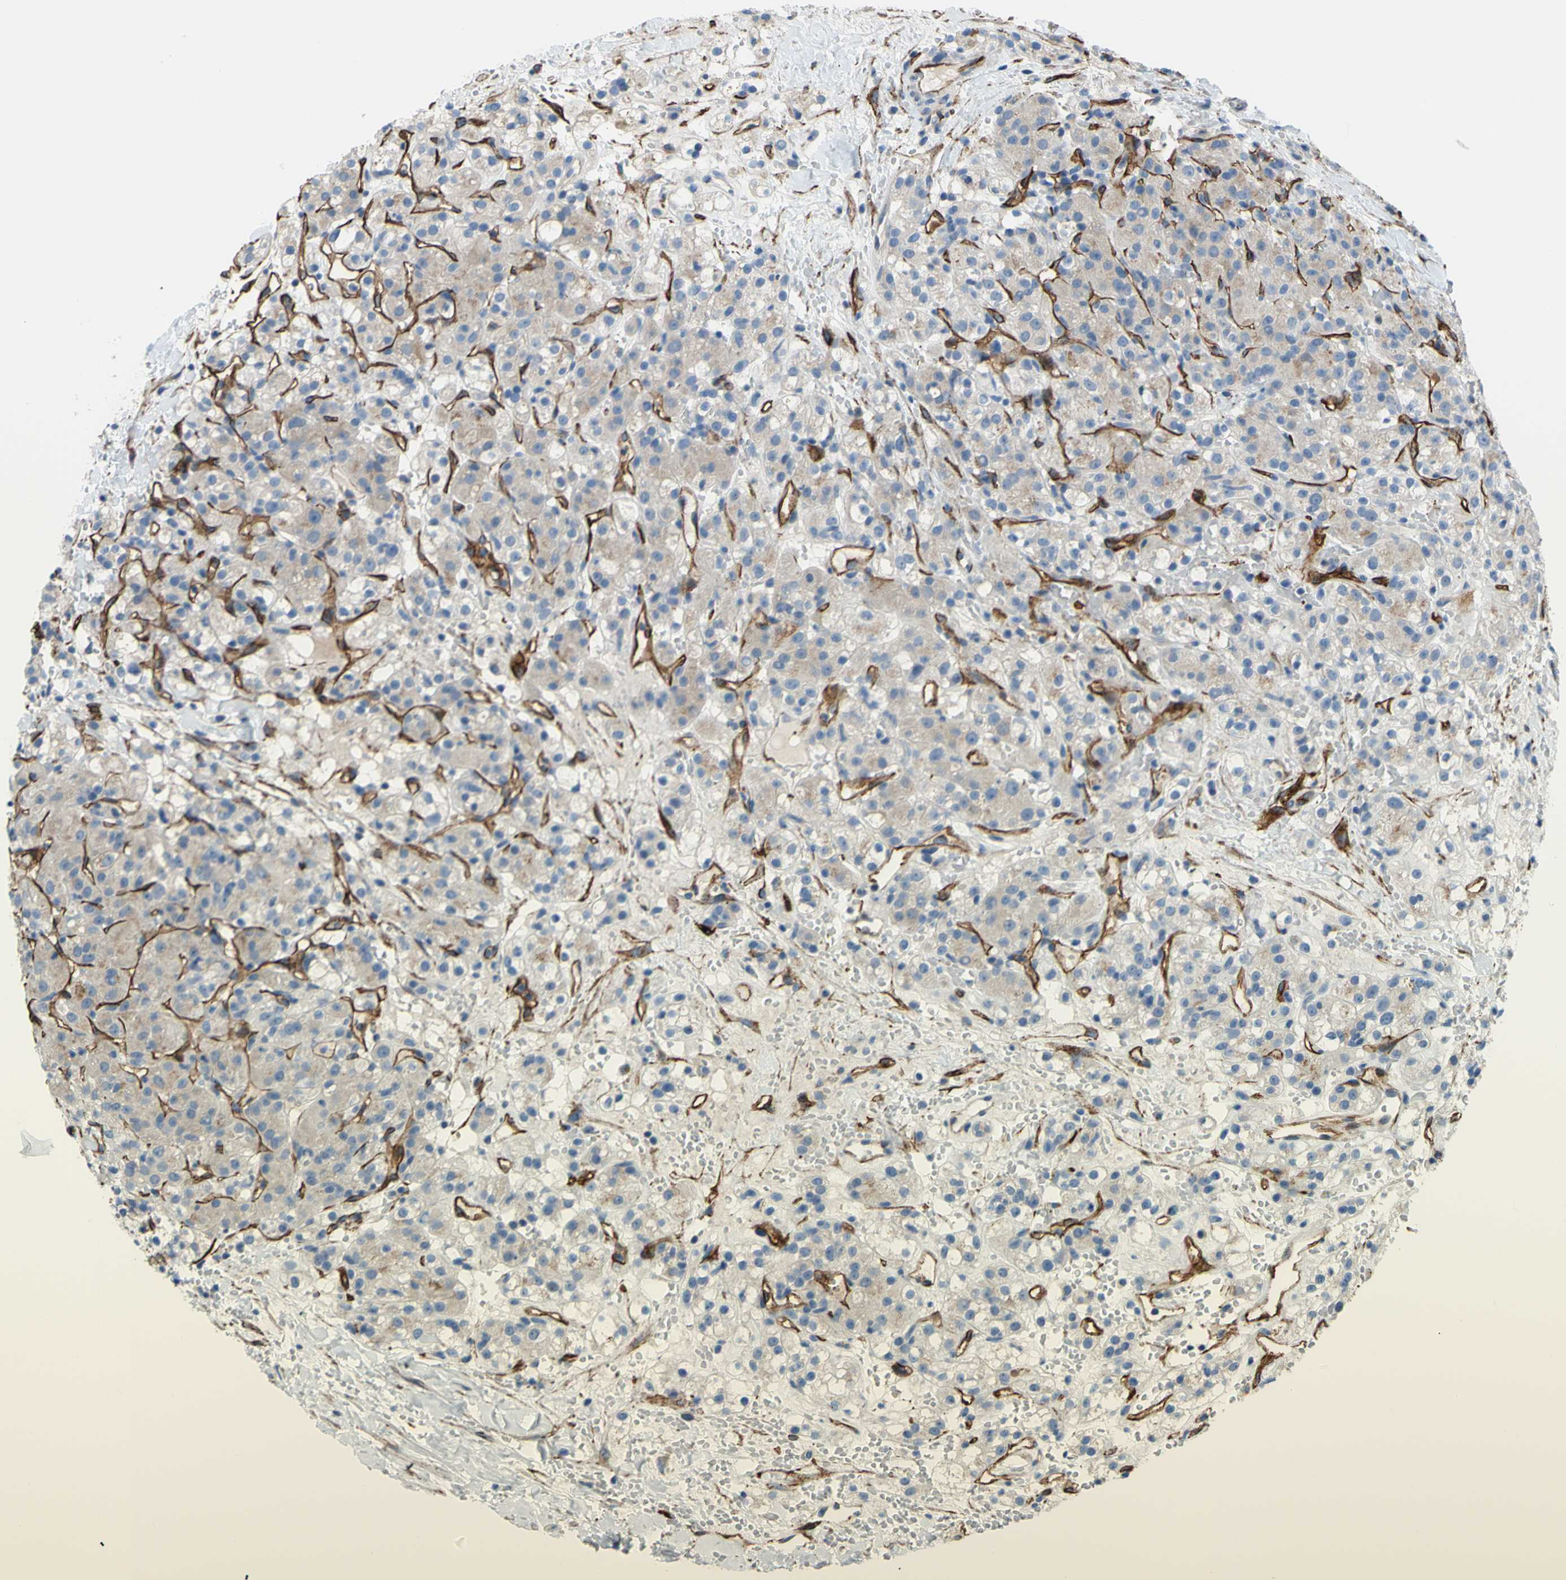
{"staining": {"intensity": "weak", "quantity": "25%-75%", "location": "cytoplasmic/membranous"}, "tissue": "renal cancer", "cell_type": "Tumor cells", "image_type": "cancer", "snomed": [{"axis": "morphology", "description": "Adenocarcinoma, NOS"}, {"axis": "topography", "description": "Kidney"}], "caption": "Protein staining of renal adenocarcinoma tissue reveals weak cytoplasmic/membranous staining in about 25%-75% of tumor cells. The staining was performed using DAB (3,3'-diaminobenzidine) to visualize the protein expression in brown, while the nuclei were stained in blue with hematoxylin (Magnification: 20x).", "gene": "PRRG2", "patient": {"sex": "male", "age": 61}}